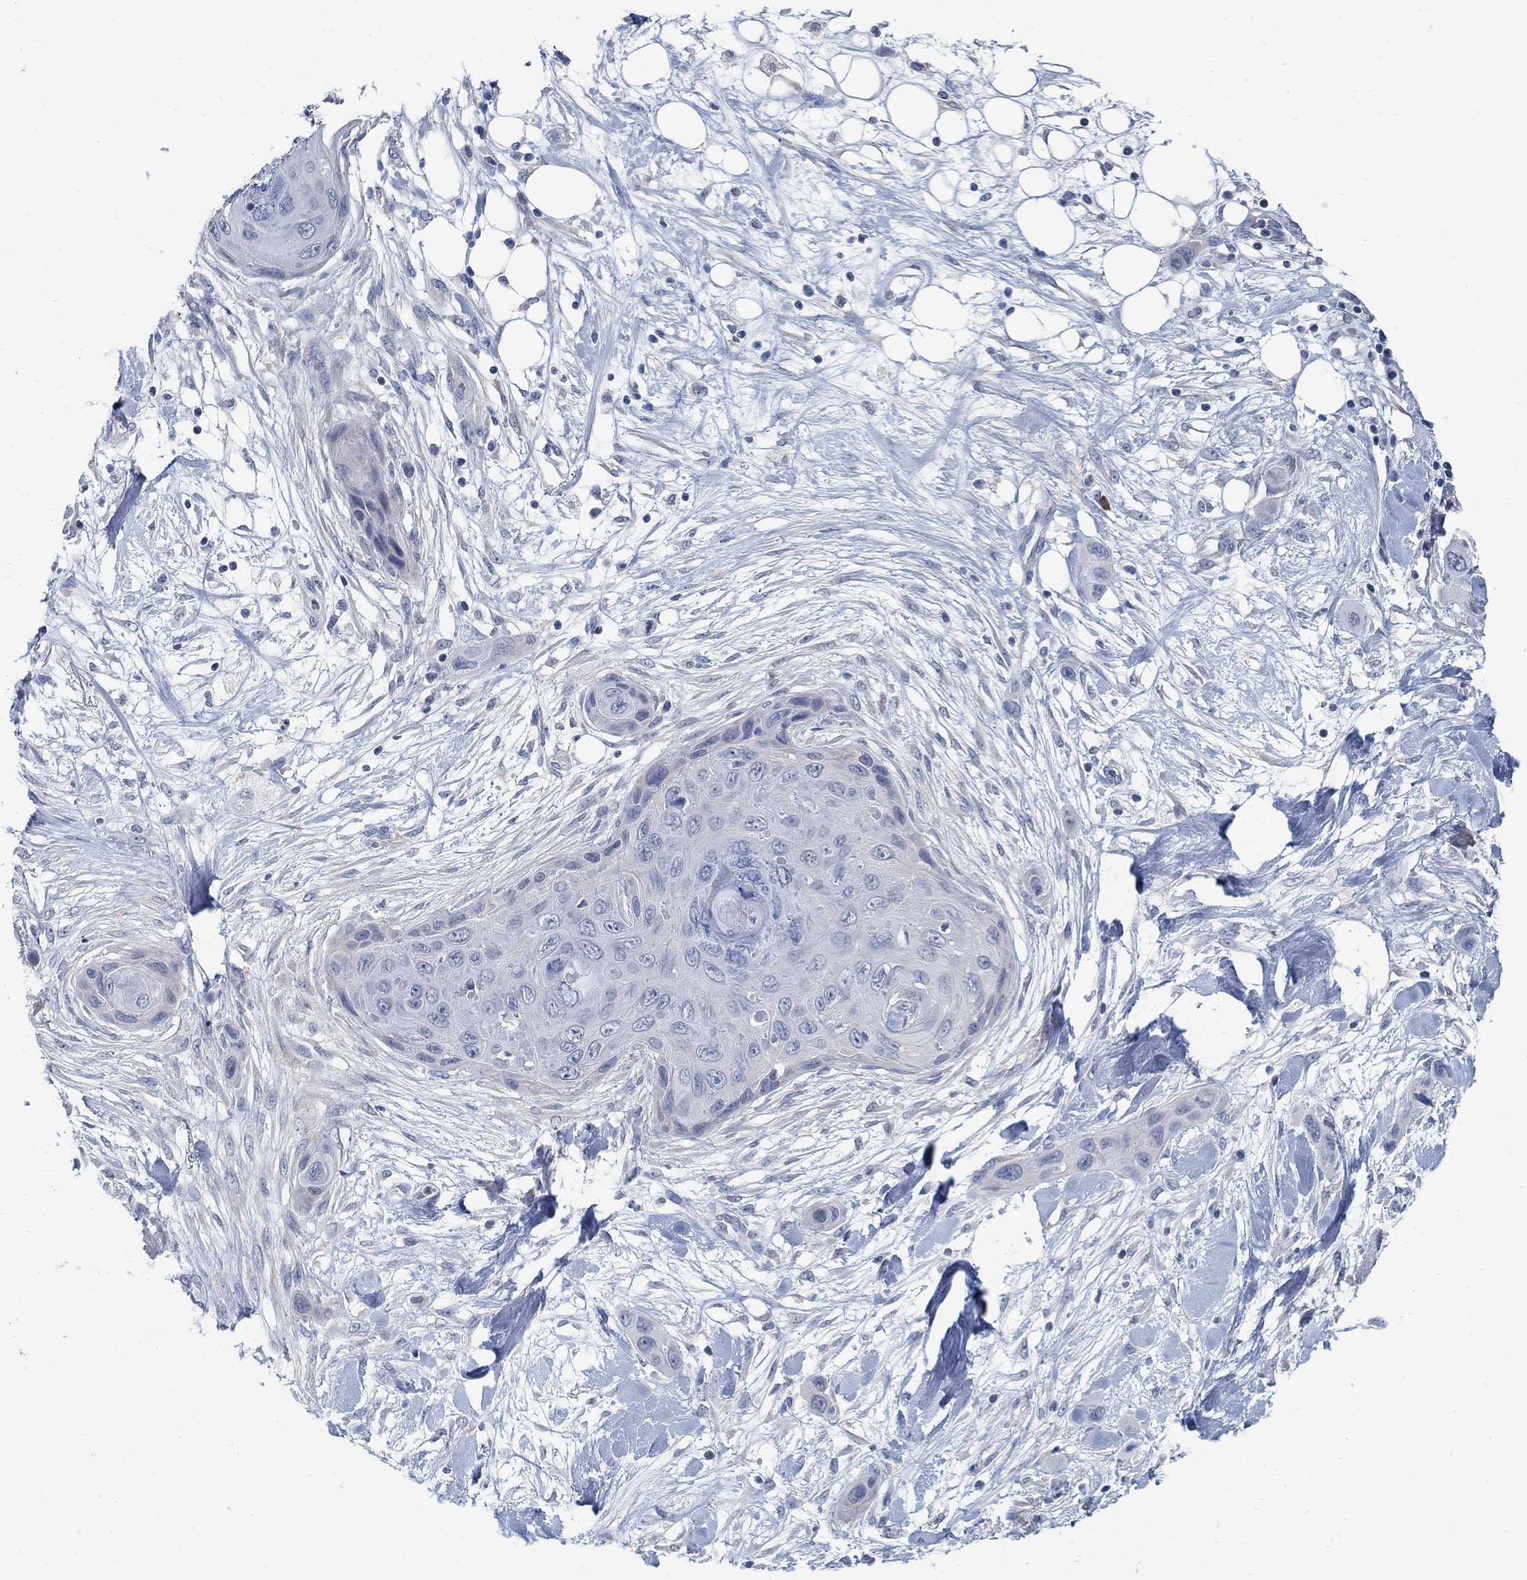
{"staining": {"intensity": "weak", "quantity": "<25%", "location": "cytoplasmic/membranous"}, "tissue": "skin cancer", "cell_type": "Tumor cells", "image_type": "cancer", "snomed": [{"axis": "morphology", "description": "Squamous cell carcinoma, NOS"}, {"axis": "topography", "description": "Skin"}], "caption": "Image shows no significant protein staining in tumor cells of skin cancer (squamous cell carcinoma).", "gene": "PCDH11X", "patient": {"sex": "male", "age": 79}}